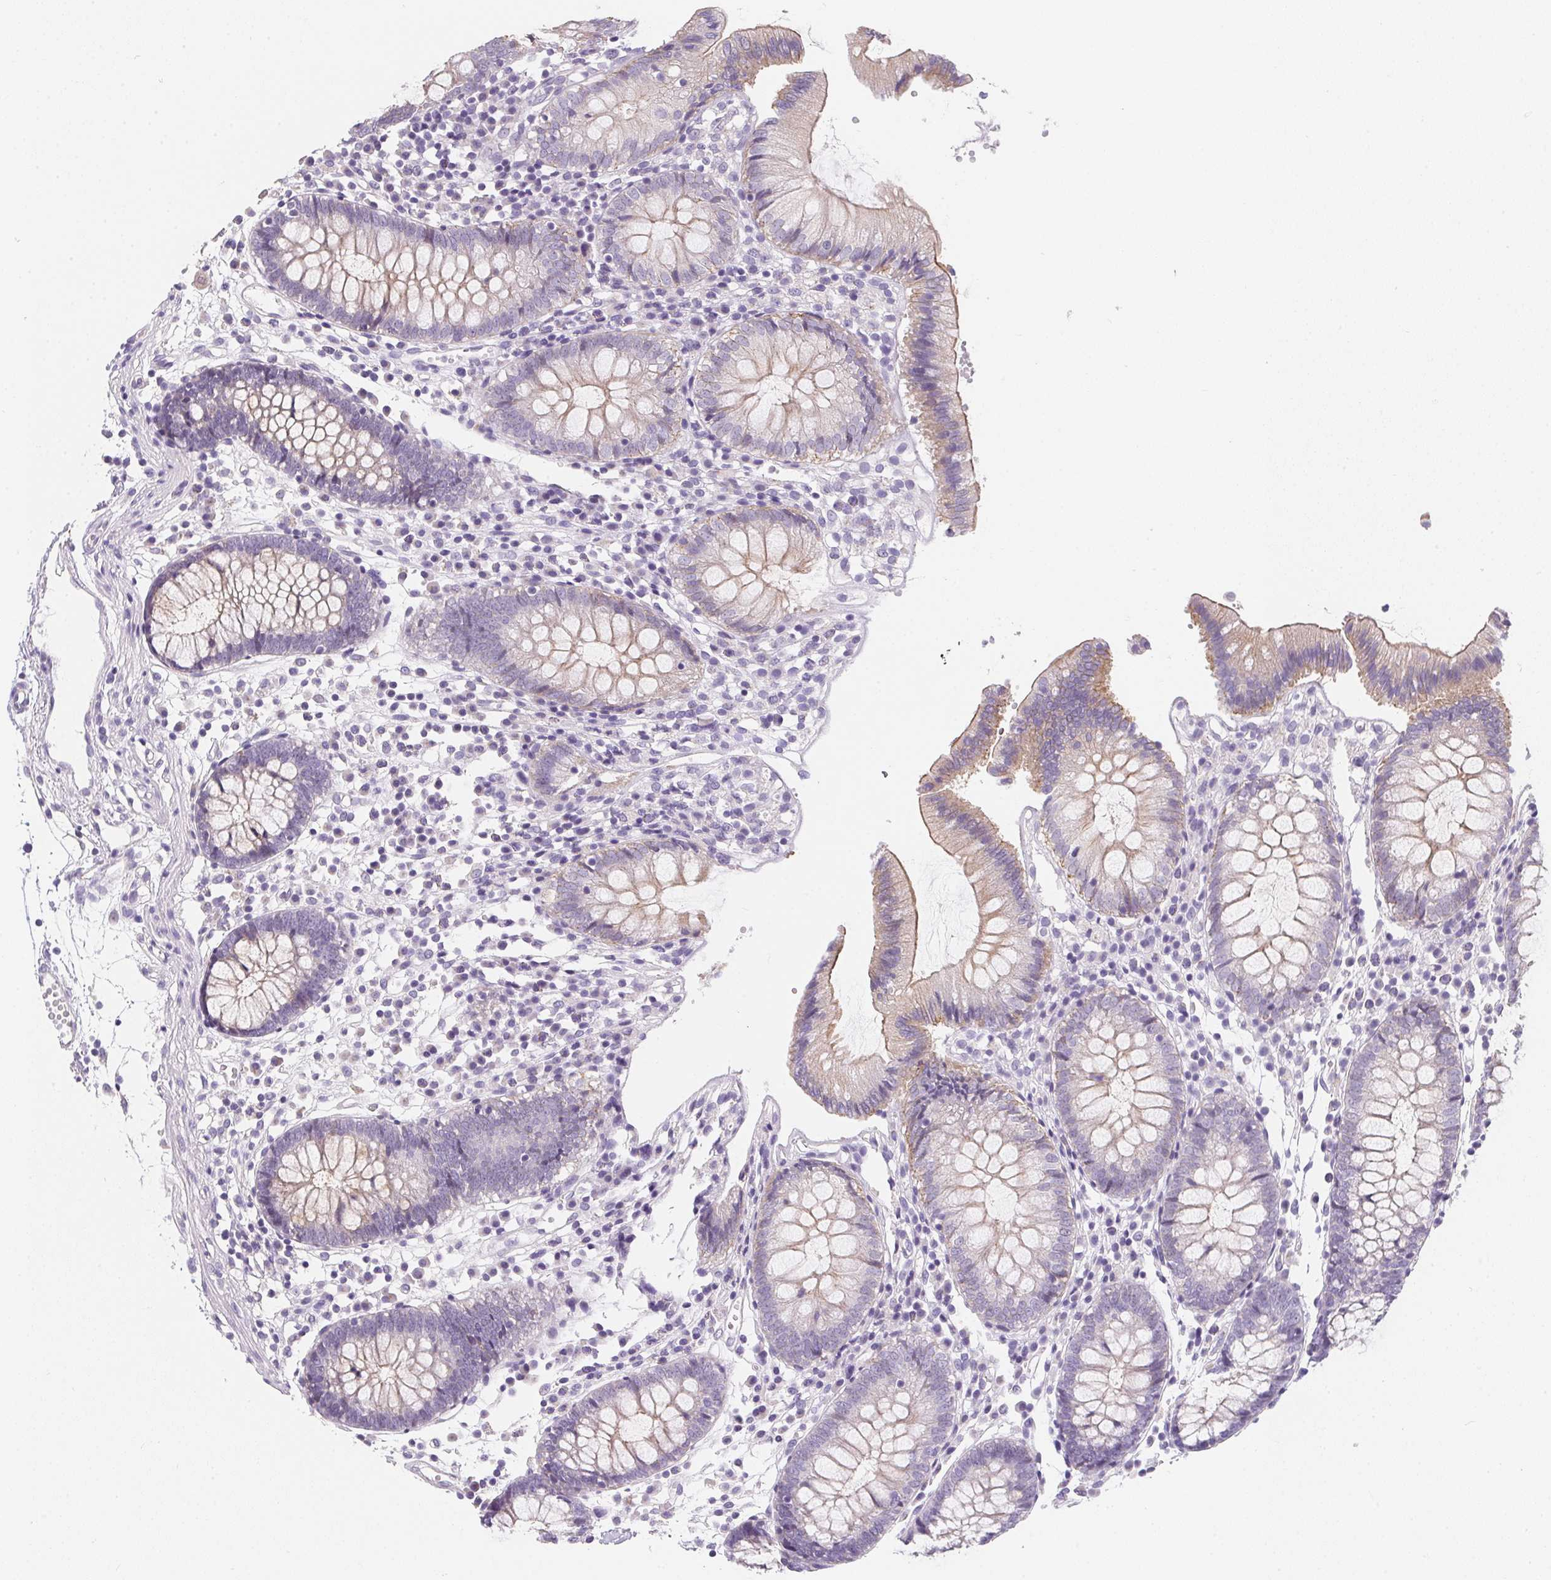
{"staining": {"intensity": "negative", "quantity": "none", "location": "none"}, "tissue": "colon", "cell_type": "Endothelial cells", "image_type": "normal", "snomed": [{"axis": "morphology", "description": "Normal tissue, NOS"}, {"axis": "morphology", "description": "Adenocarcinoma, NOS"}, {"axis": "topography", "description": "Colon"}], "caption": "This is a micrograph of IHC staining of benign colon, which shows no expression in endothelial cells. (Brightfield microscopy of DAB (3,3'-diaminobenzidine) immunohistochemistry at high magnification).", "gene": "AQP5", "patient": {"sex": "male", "age": 83}}